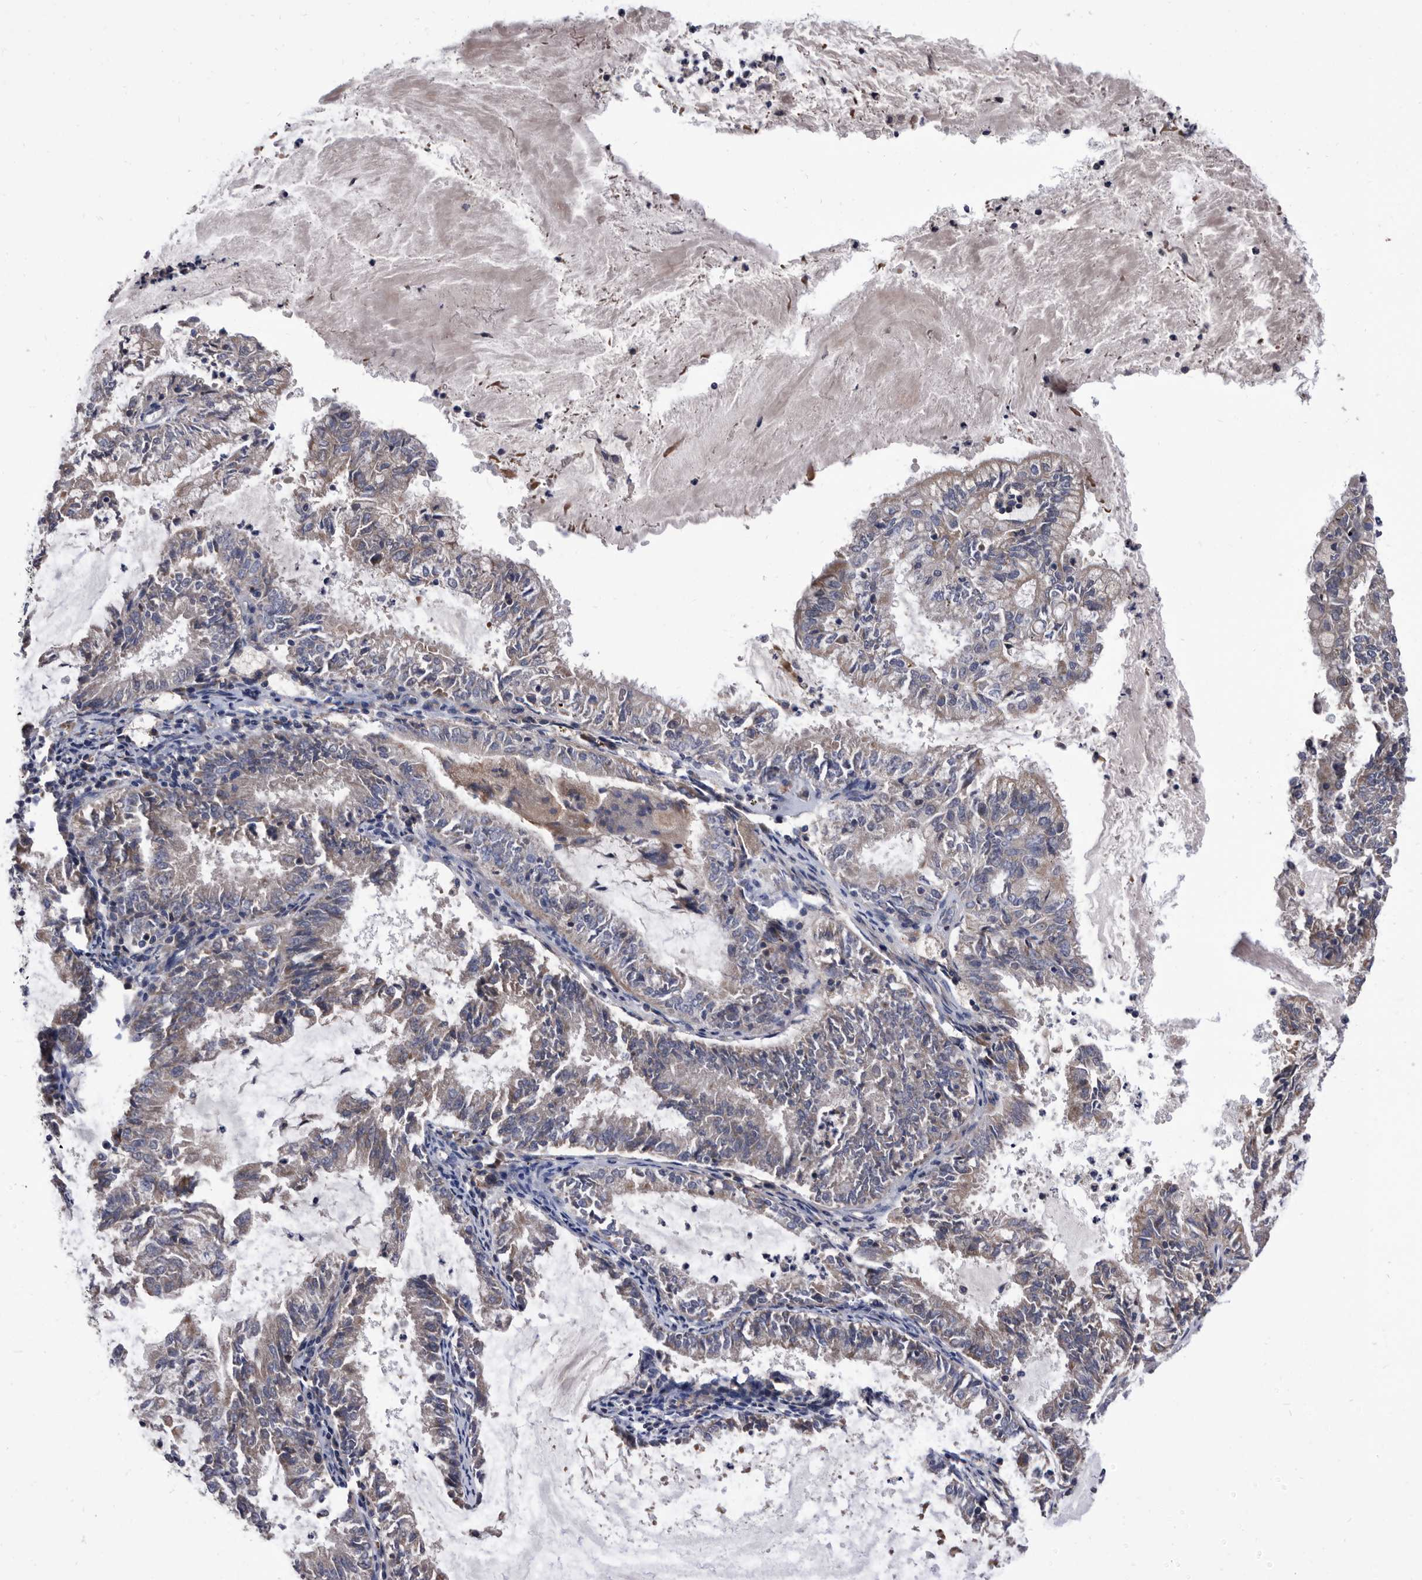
{"staining": {"intensity": "weak", "quantity": "25%-75%", "location": "cytoplasmic/membranous"}, "tissue": "endometrial cancer", "cell_type": "Tumor cells", "image_type": "cancer", "snomed": [{"axis": "morphology", "description": "Adenocarcinoma, NOS"}, {"axis": "topography", "description": "Endometrium"}], "caption": "High-magnification brightfield microscopy of endometrial adenocarcinoma stained with DAB (3,3'-diaminobenzidine) (brown) and counterstained with hematoxylin (blue). tumor cells exhibit weak cytoplasmic/membranous expression is appreciated in approximately25%-75% of cells.", "gene": "DTNBP1", "patient": {"sex": "female", "age": 57}}